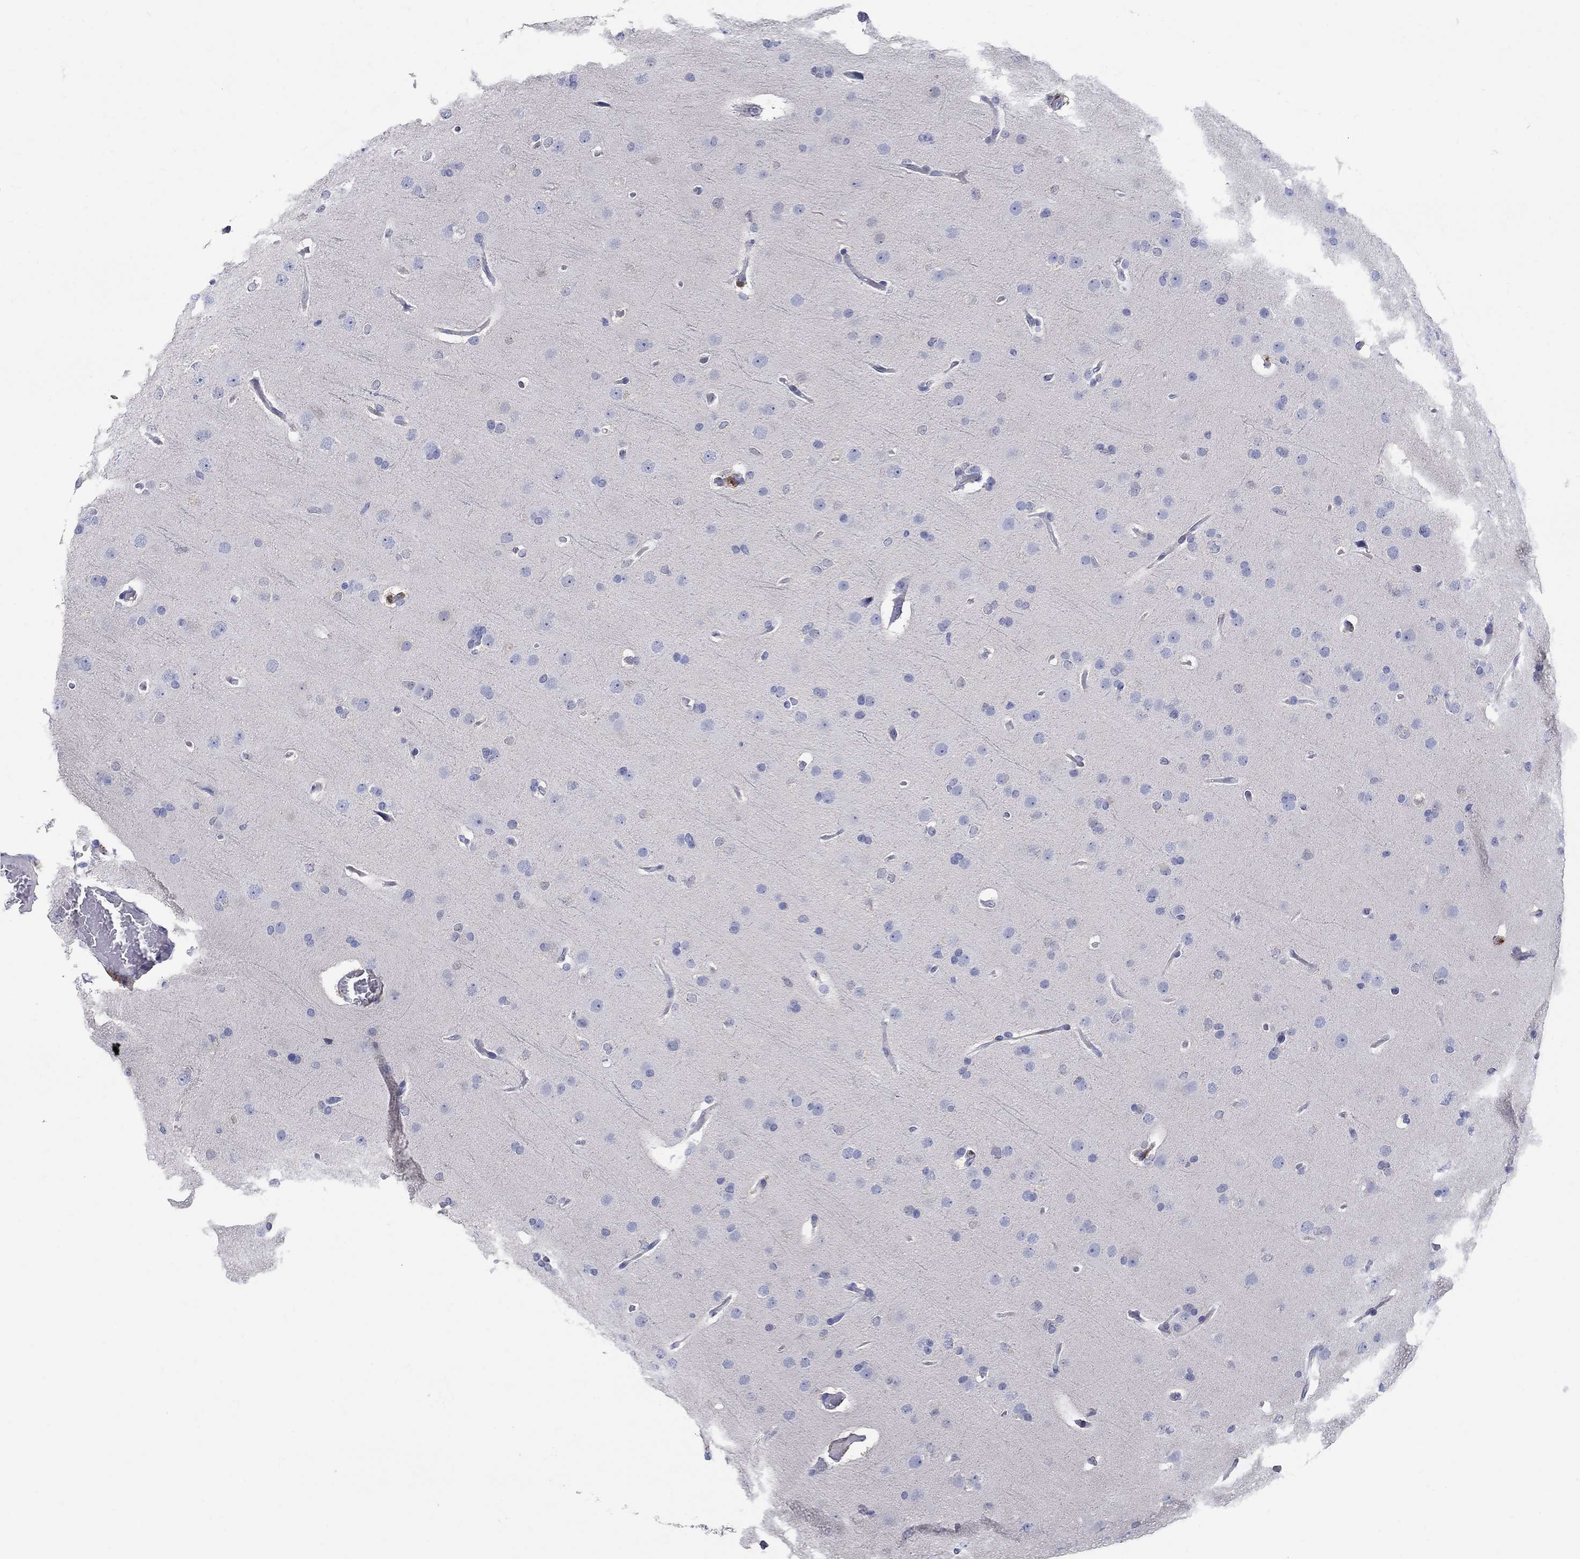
{"staining": {"intensity": "negative", "quantity": "none", "location": "none"}, "tissue": "glioma", "cell_type": "Tumor cells", "image_type": "cancer", "snomed": [{"axis": "morphology", "description": "Glioma, malignant, Low grade"}, {"axis": "topography", "description": "Brain"}], "caption": "Malignant low-grade glioma was stained to show a protein in brown. There is no significant staining in tumor cells. (DAB IHC with hematoxylin counter stain).", "gene": "AKR1C2", "patient": {"sex": "male", "age": 41}}